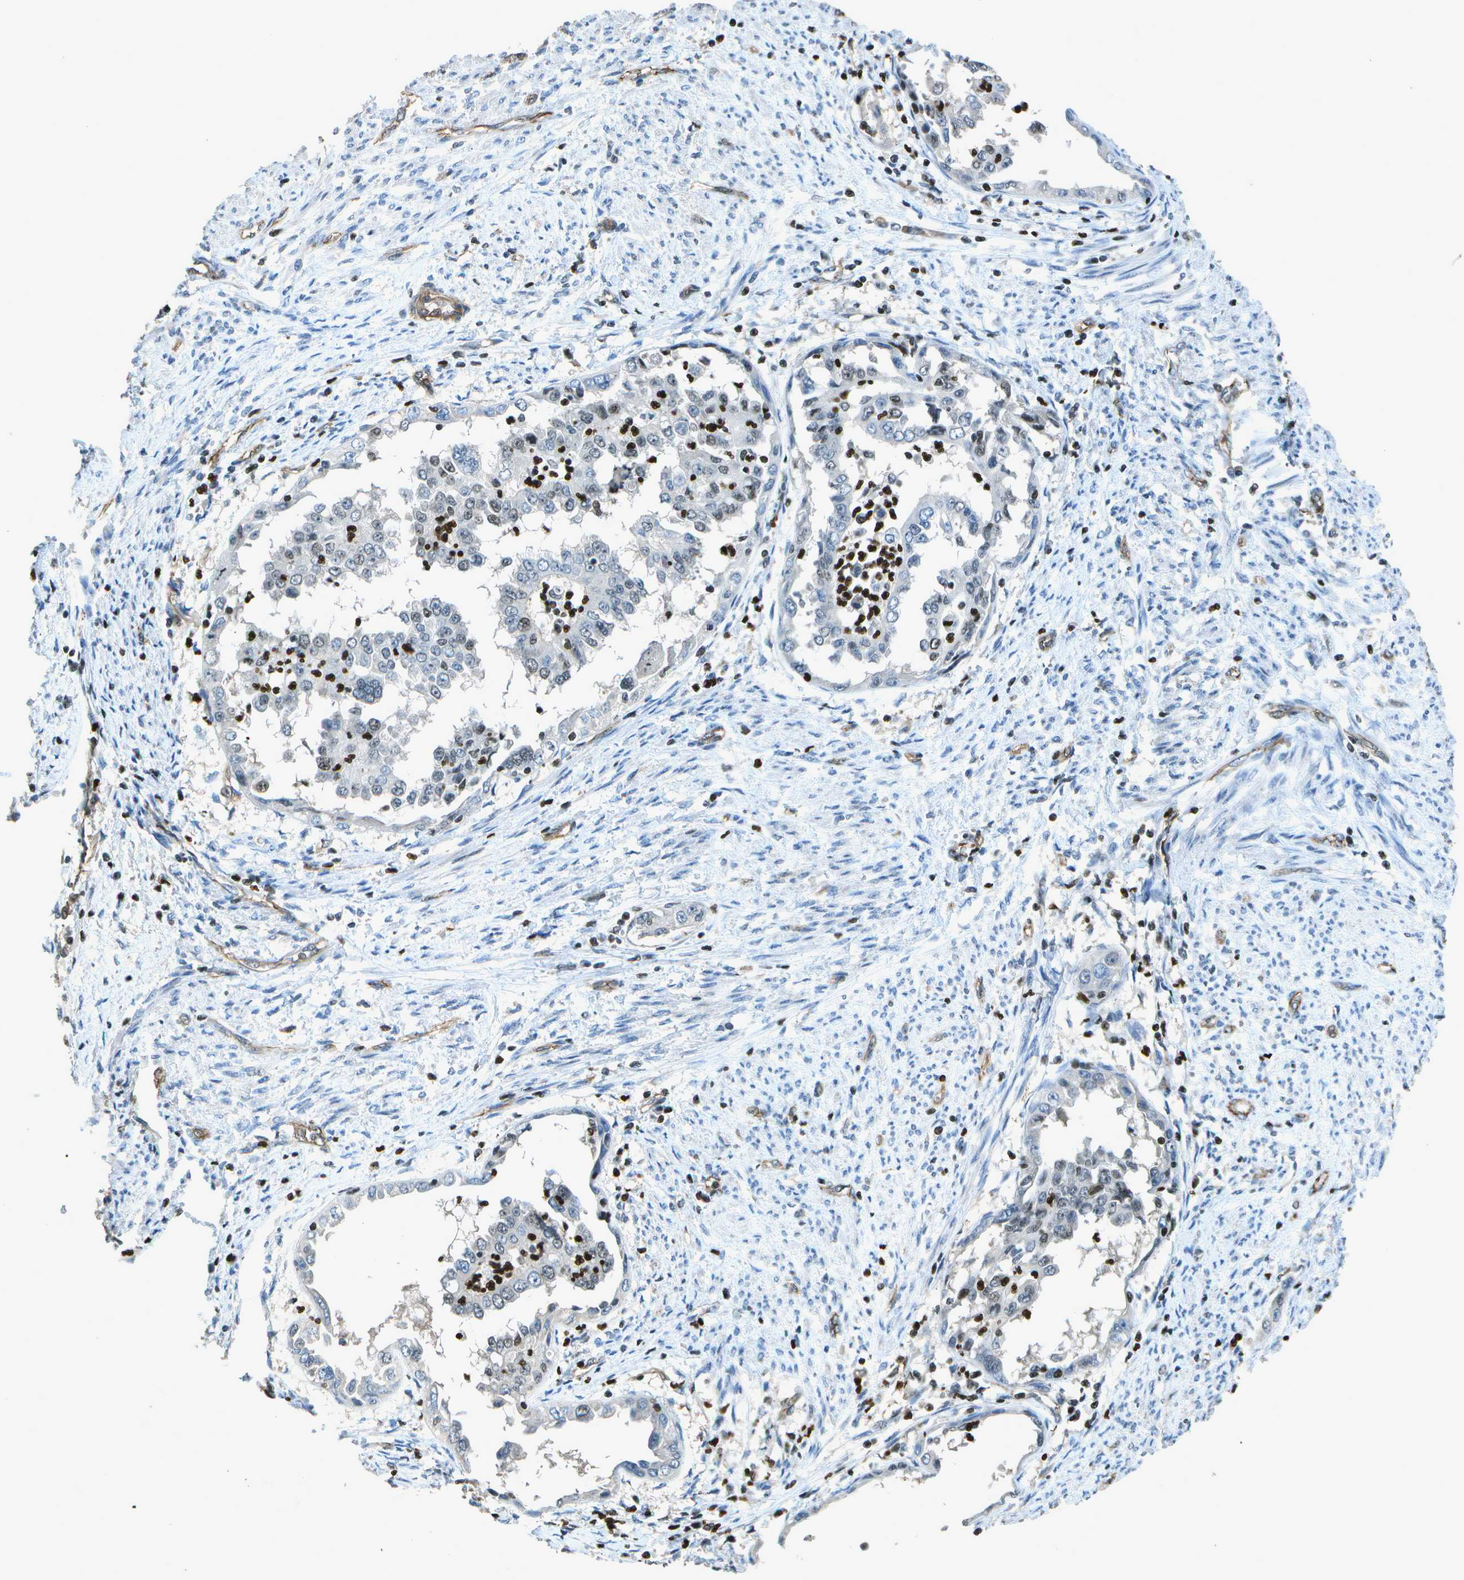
{"staining": {"intensity": "weak", "quantity": "<25%", "location": "nuclear"}, "tissue": "endometrial cancer", "cell_type": "Tumor cells", "image_type": "cancer", "snomed": [{"axis": "morphology", "description": "Adenocarcinoma, NOS"}, {"axis": "topography", "description": "Endometrium"}], "caption": "Immunohistochemistry histopathology image of endometrial cancer stained for a protein (brown), which reveals no staining in tumor cells.", "gene": "PDLIM1", "patient": {"sex": "female", "age": 85}}